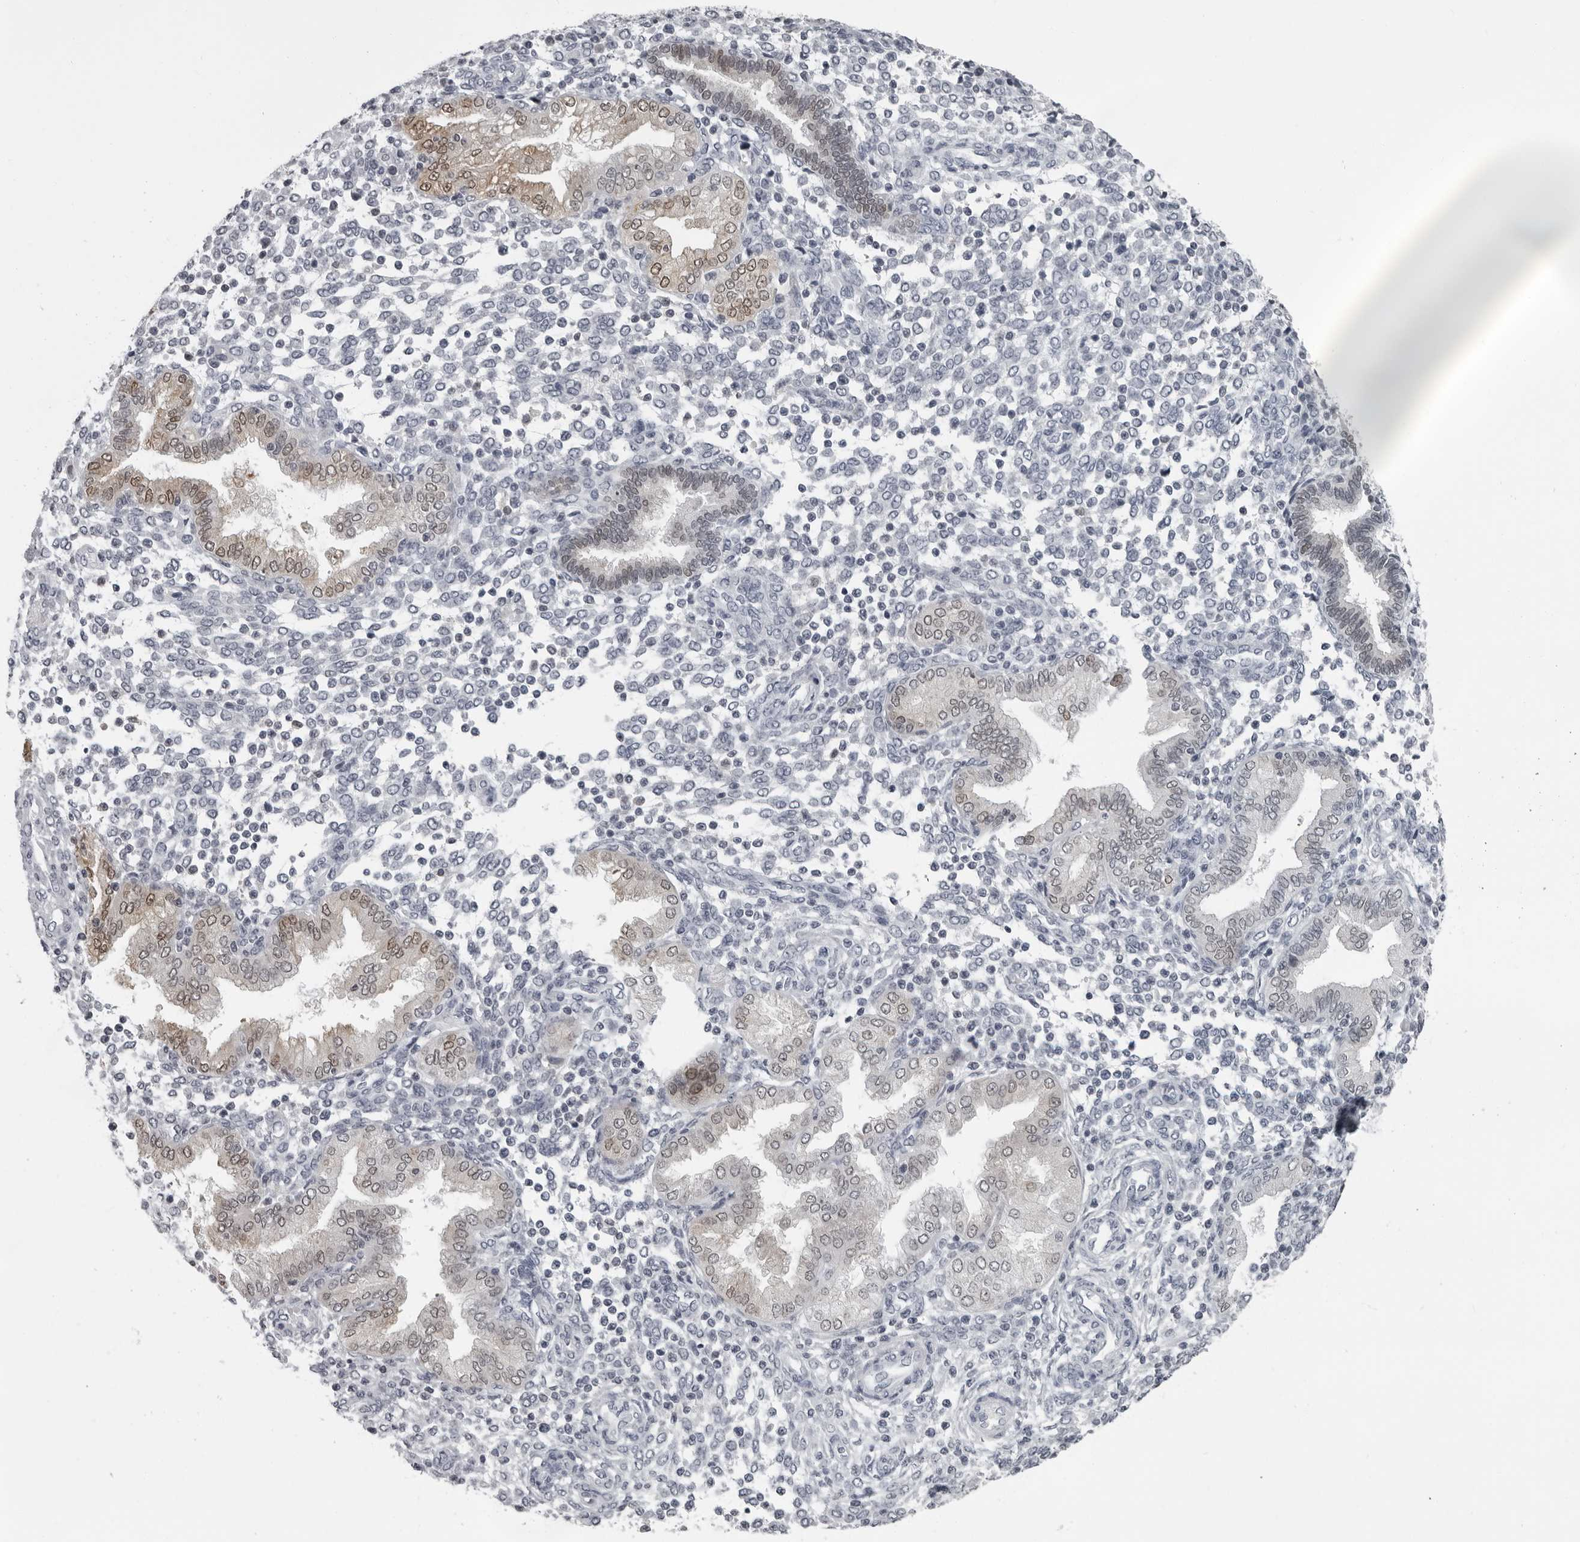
{"staining": {"intensity": "negative", "quantity": "none", "location": "none"}, "tissue": "endometrium", "cell_type": "Cells in endometrial stroma", "image_type": "normal", "snomed": [{"axis": "morphology", "description": "Normal tissue, NOS"}, {"axis": "topography", "description": "Endometrium"}], "caption": "High power microscopy photomicrograph of an IHC histopathology image of unremarkable endometrium, revealing no significant staining in cells in endometrial stroma. The staining was performed using DAB (3,3'-diaminobenzidine) to visualize the protein expression in brown, while the nuclei were stained in blue with hematoxylin (Magnification: 20x).", "gene": "LZIC", "patient": {"sex": "female", "age": 53}}